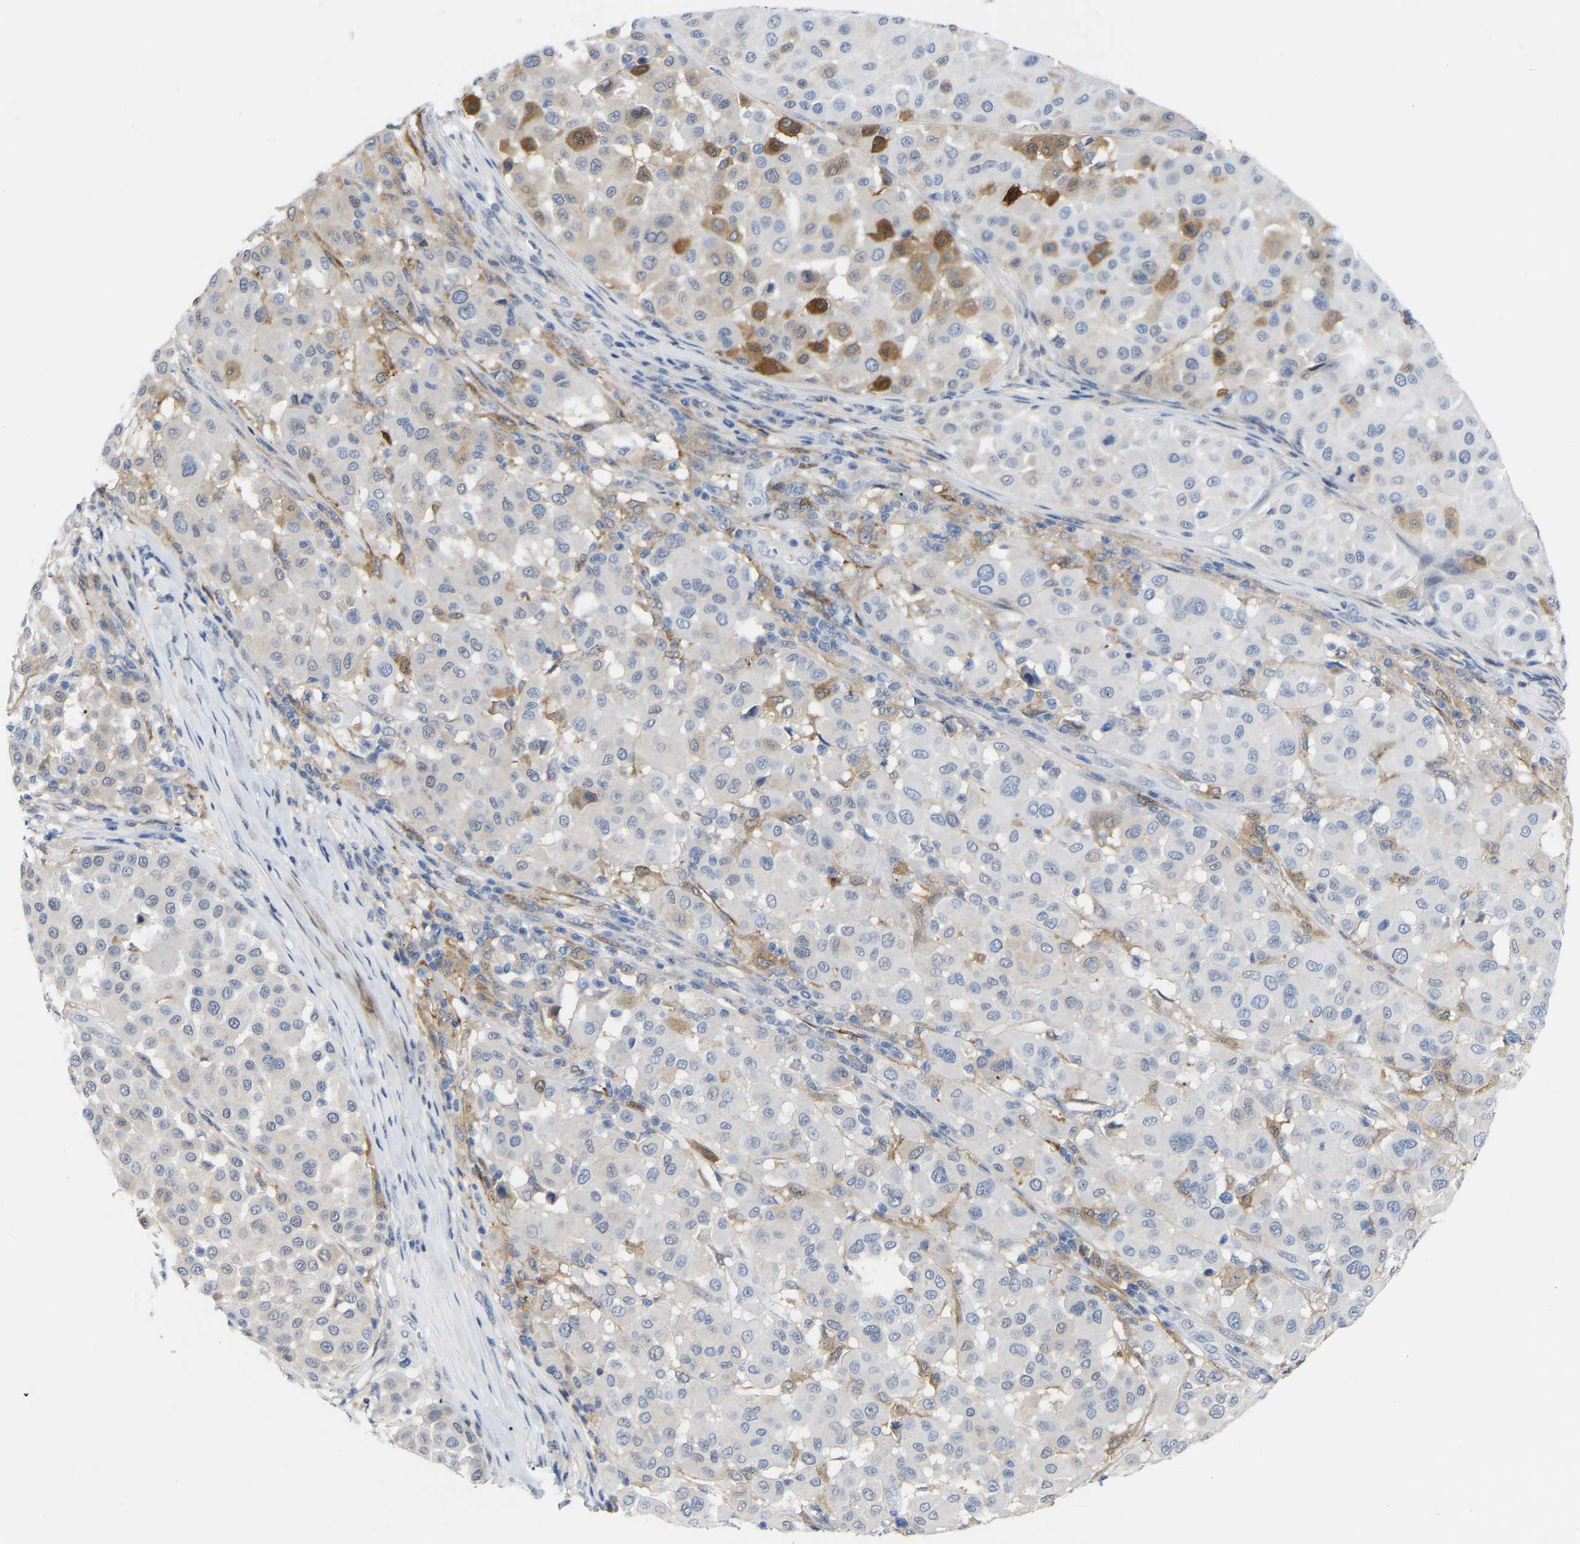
{"staining": {"intensity": "moderate", "quantity": "<25%", "location": "cytoplasmic/membranous"}, "tissue": "melanoma", "cell_type": "Tumor cells", "image_type": "cancer", "snomed": [{"axis": "morphology", "description": "Malignant melanoma, Metastatic site"}, {"axis": "topography", "description": "Soft tissue"}], "caption": "Human malignant melanoma (metastatic site) stained with a protein marker demonstrates moderate staining in tumor cells.", "gene": "ABTB2", "patient": {"sex": "male", "age": 41}}